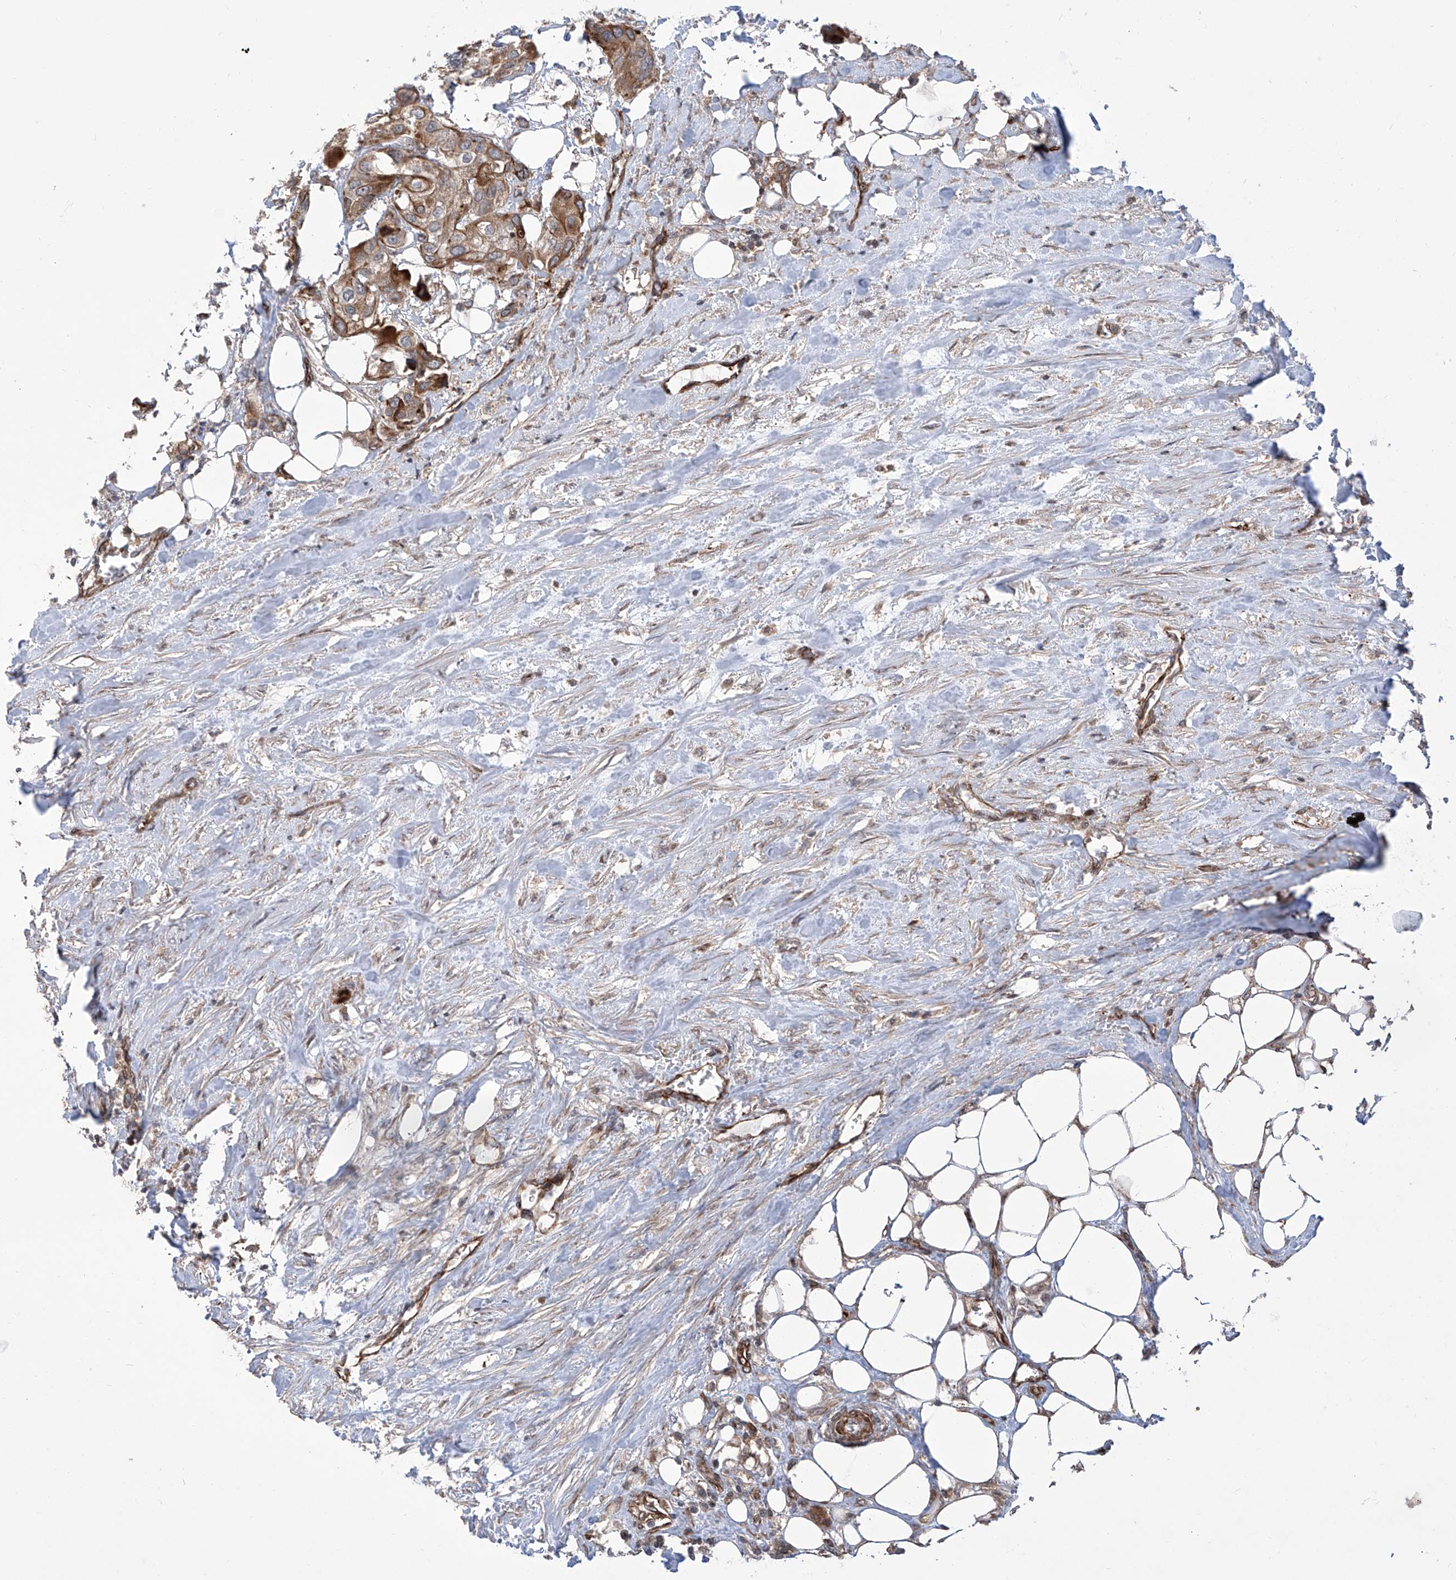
{"staining": {"intensity": "strong", "quantity": ">75%", "location": "cytoplasmic/membranous"}, "tissue": "urothelial cancer", "cell_type": "Tumor cells", "image_type": "cancer", "snomed": [{"axis": "morphology", "description": "Urothelial carcinoma, High grade"}, {"axis": "topography", "description": "Urinary bladder"}], "caption": "The photomicrograph displays a brown stain indicating the presence of a protein in the cytoplasmic/membranous of tumor cells in urothelial carcinoma (high-grade). (DAB (3,3'-diaminobenzidine) IHC, brown staining for protein, blue staining for nuclei).", "gene": "APAF1", "patient": {"sex": "male", "age": 64}}